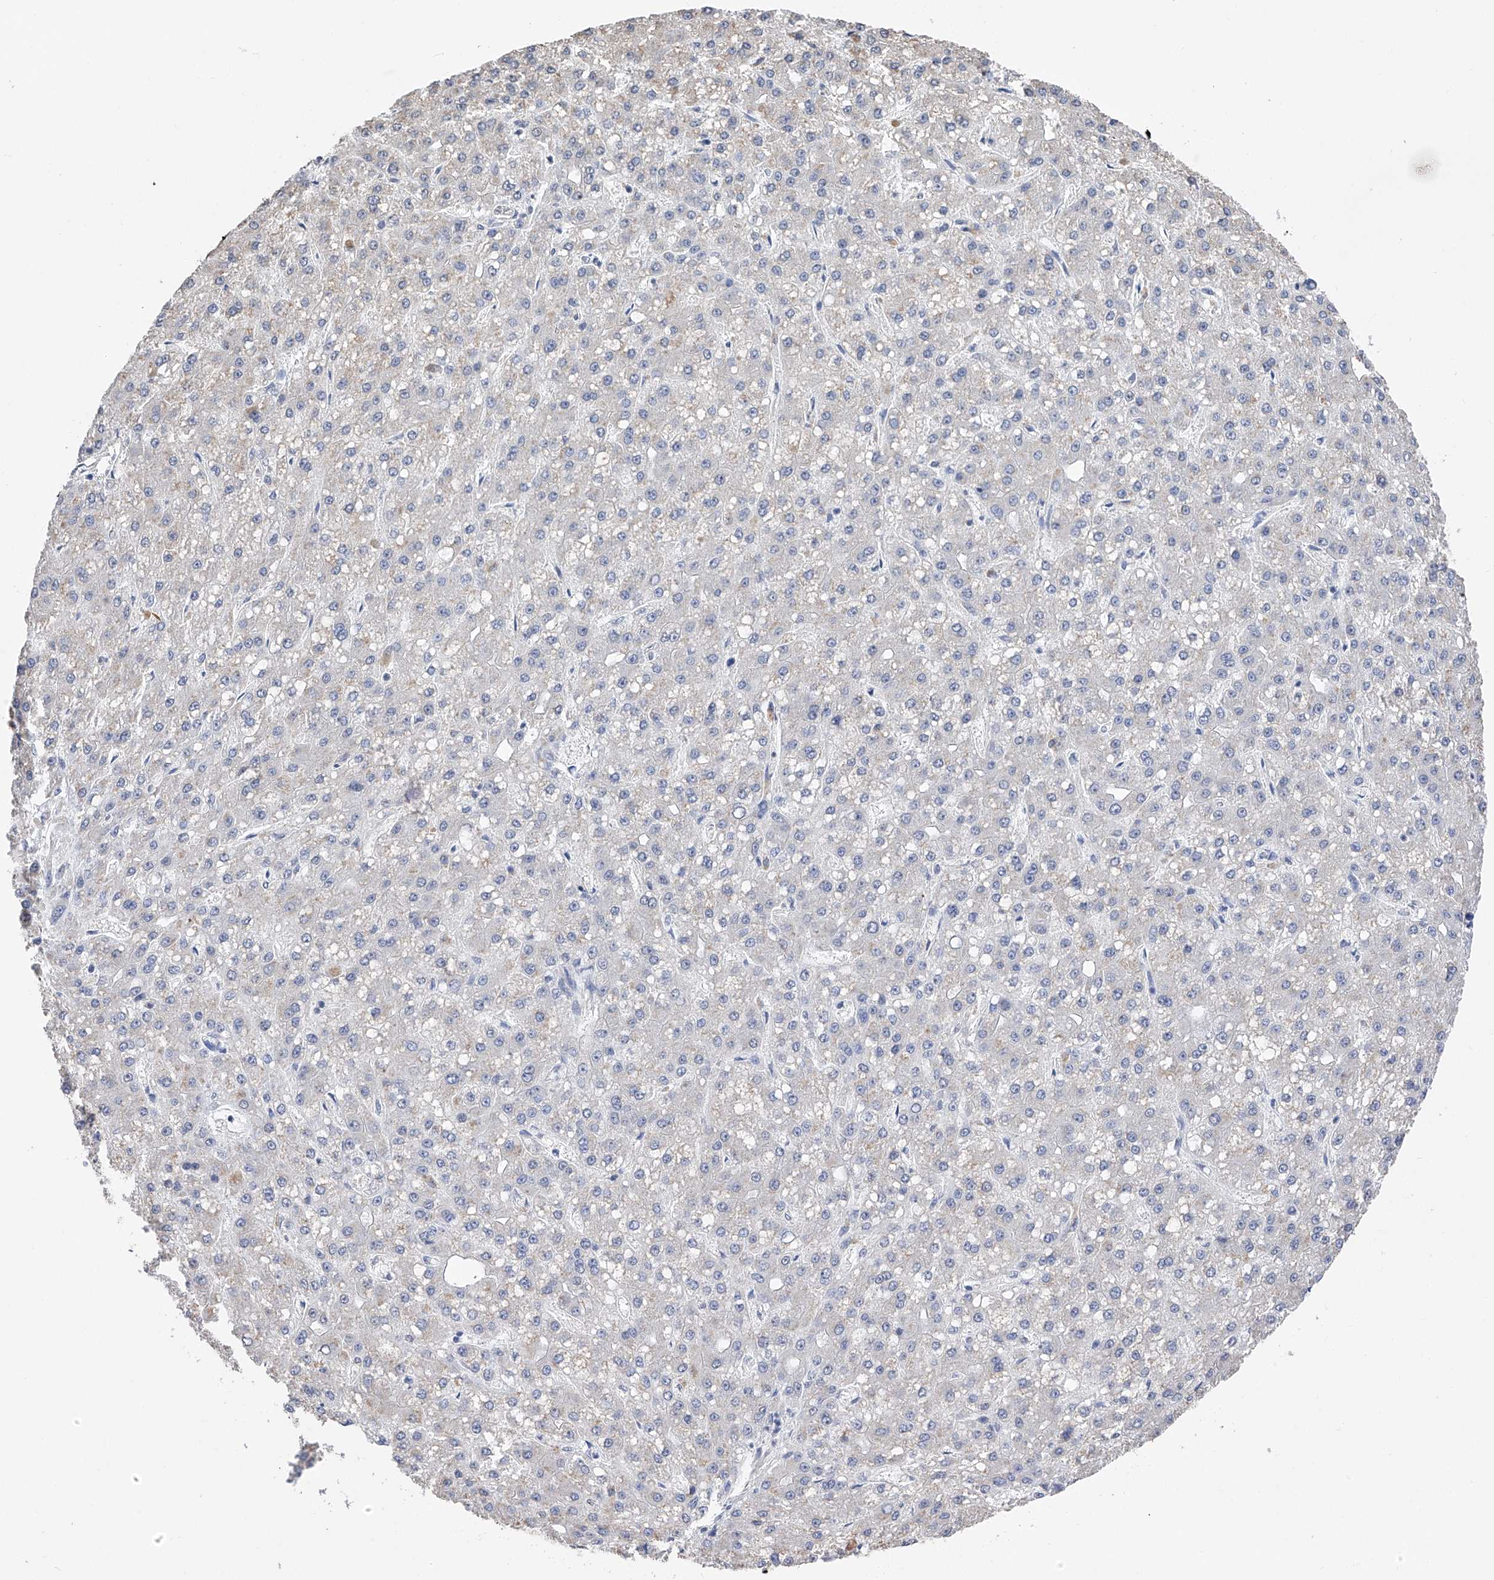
{"staining": {"intensity": "weak", "quantity": "<25%", "location": "cytoplasmic/membranous"}, "tissue": "liver cancer", "cell_type": "Tumor cells", "image_type": "cancer", "snomed": [{"axis": "morphology", "description": "Carcinoma, Hepatocellular, NOS"}, {"axis": "topography", "description": "Liver"}], "caption": "Liver cancer (hepatocellular carcinoma) was stained to show a protein in brown. There is no significant expression in tumor cells.", "gene": "DMAP1", "patient": {"sex": "male", "age": 67}}